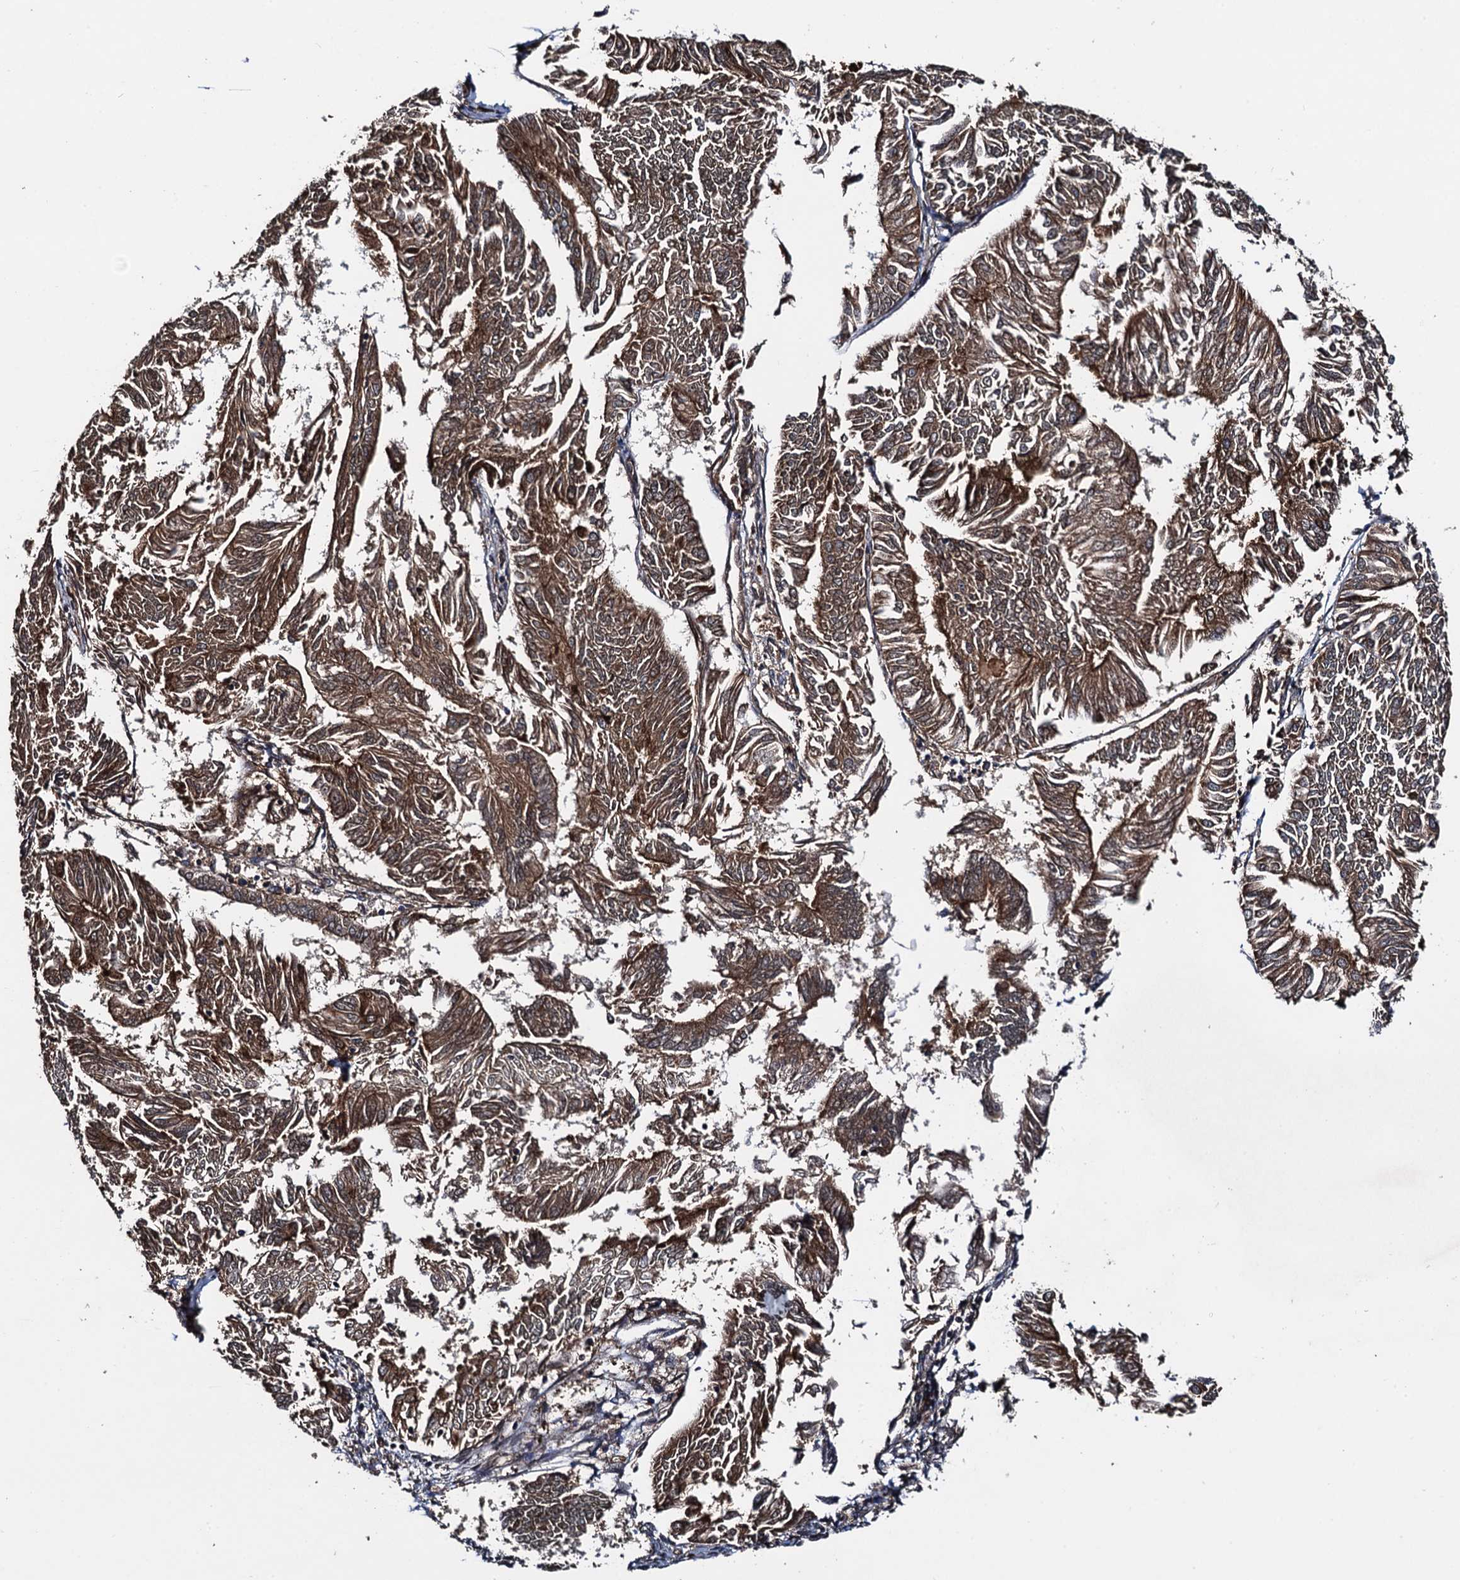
{"staining": {"intensity": "strong", "quantity": ">75%", "location": "cytoplasmic/membranous"}, "tissue": "endometrial cancer", "cell_type": "Tumor cells", "image_type": "cancer", "snomed": [{"axis": "morphology", "description": "Adenocarcinoma, NOS"}, {"axis": "topography", "description": "Endometrium"}], "caption": "Approximately >75% of tumor cells in human endometrial cancer (adenocarcinoma) display strong cytoplasmic/membranous protein staining as visualized by brown immunohistochemical staining.", "gene": "RHOBTB1", "patient": {"sex": "female", "age": 58}}